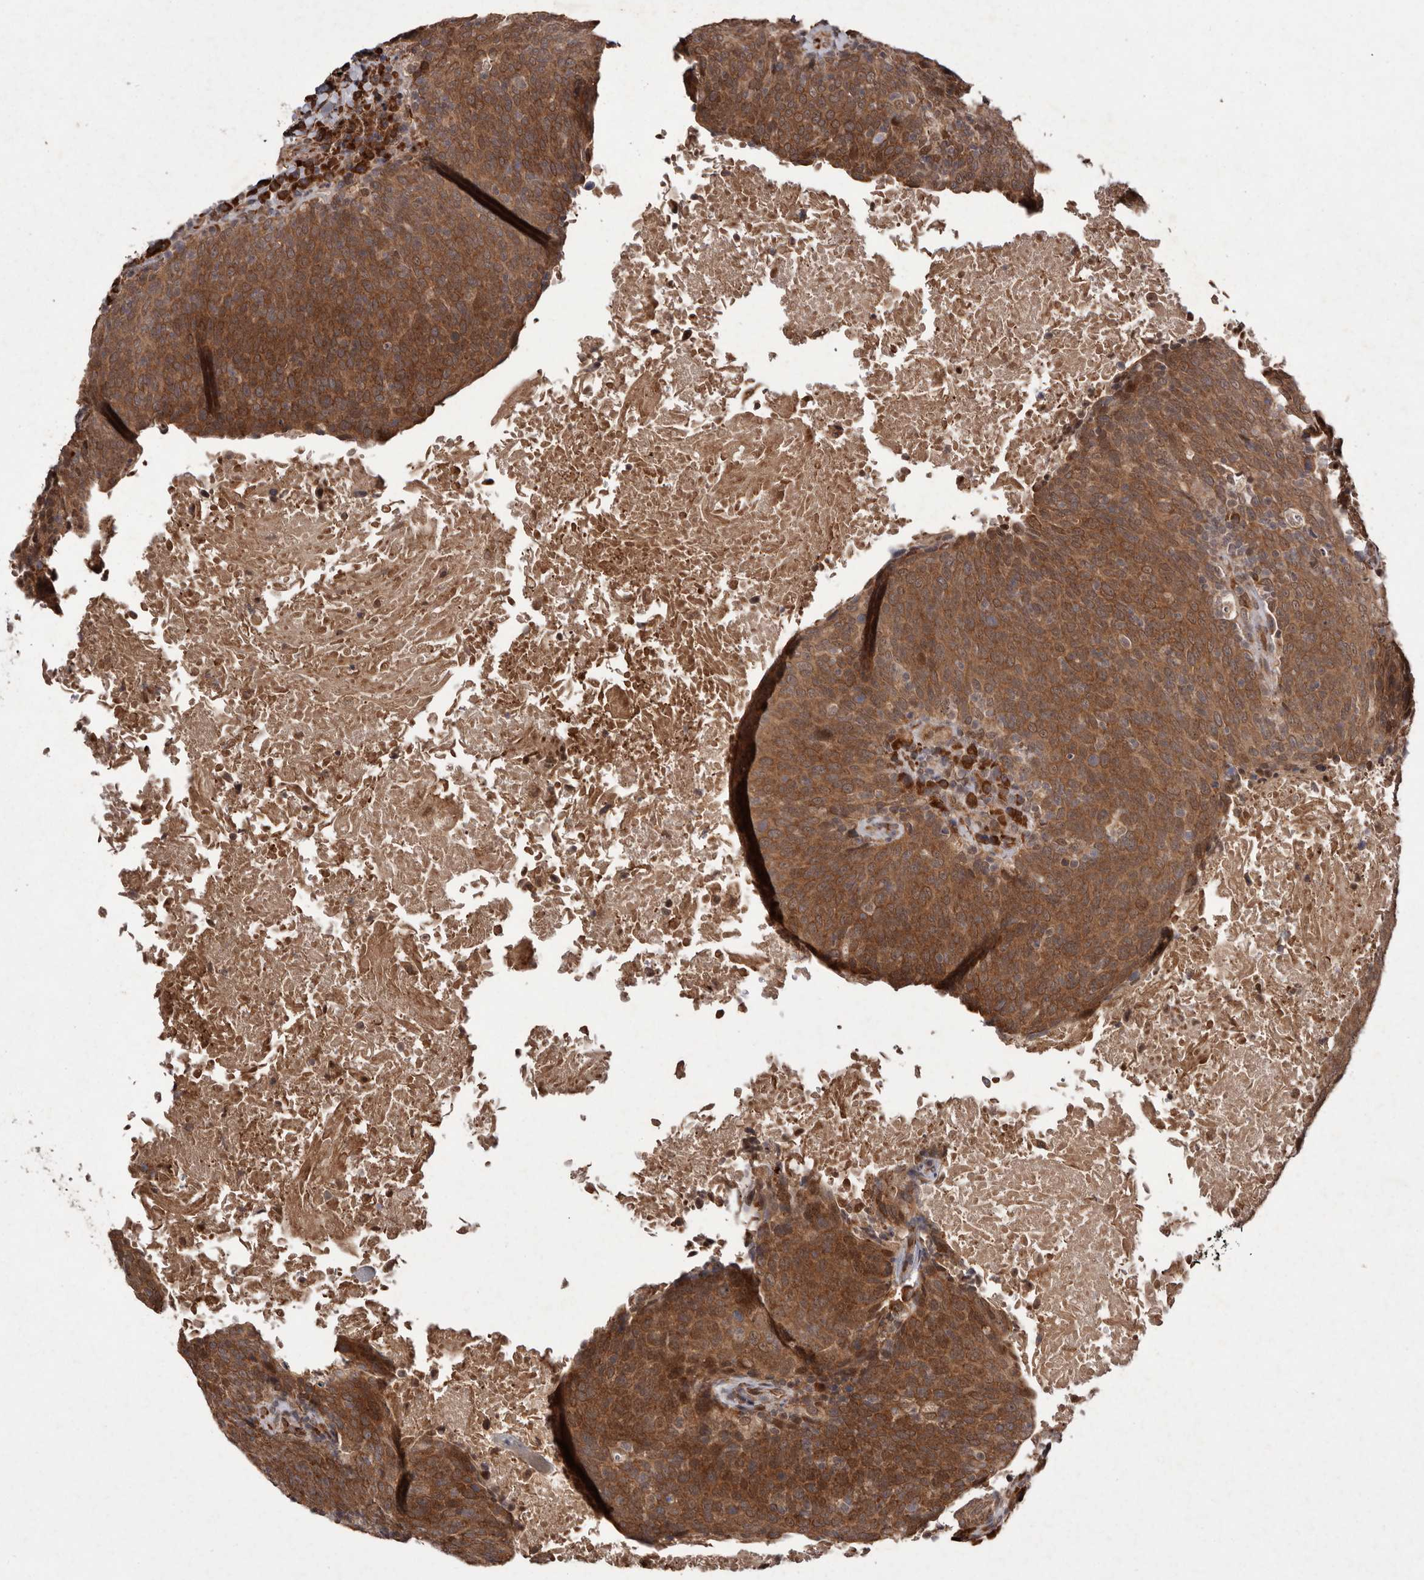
{"staining": {"intensity": "moderate", "quantity": ">75%", "location": "cytoplasmic/membranous,nuclear"}, "tissue": "head and neck cancer", "cell_type": "Tumor cells", "image_type": "cancer", "snomed": [{"axis": "morphology", "description": "Squamous cell carcinoma, NOS"}, {"axis": "morphology", "description": "Squamous cell carcinoma, metastatic, NOS"}, {"axis": "topography", "description": "Lymph node"}, {"axis": "topography", "description": "Head-Neck"}], "caption": "A photomicrograph showing moderate cytoplasmic/membranous and nuclear positivity in about >75% of tumor cells in head and neck cancer, as visualized by brown immunohistochemical staining.", "gene": "LRGUK", "patient": {"sex": "male", "age": 62}}